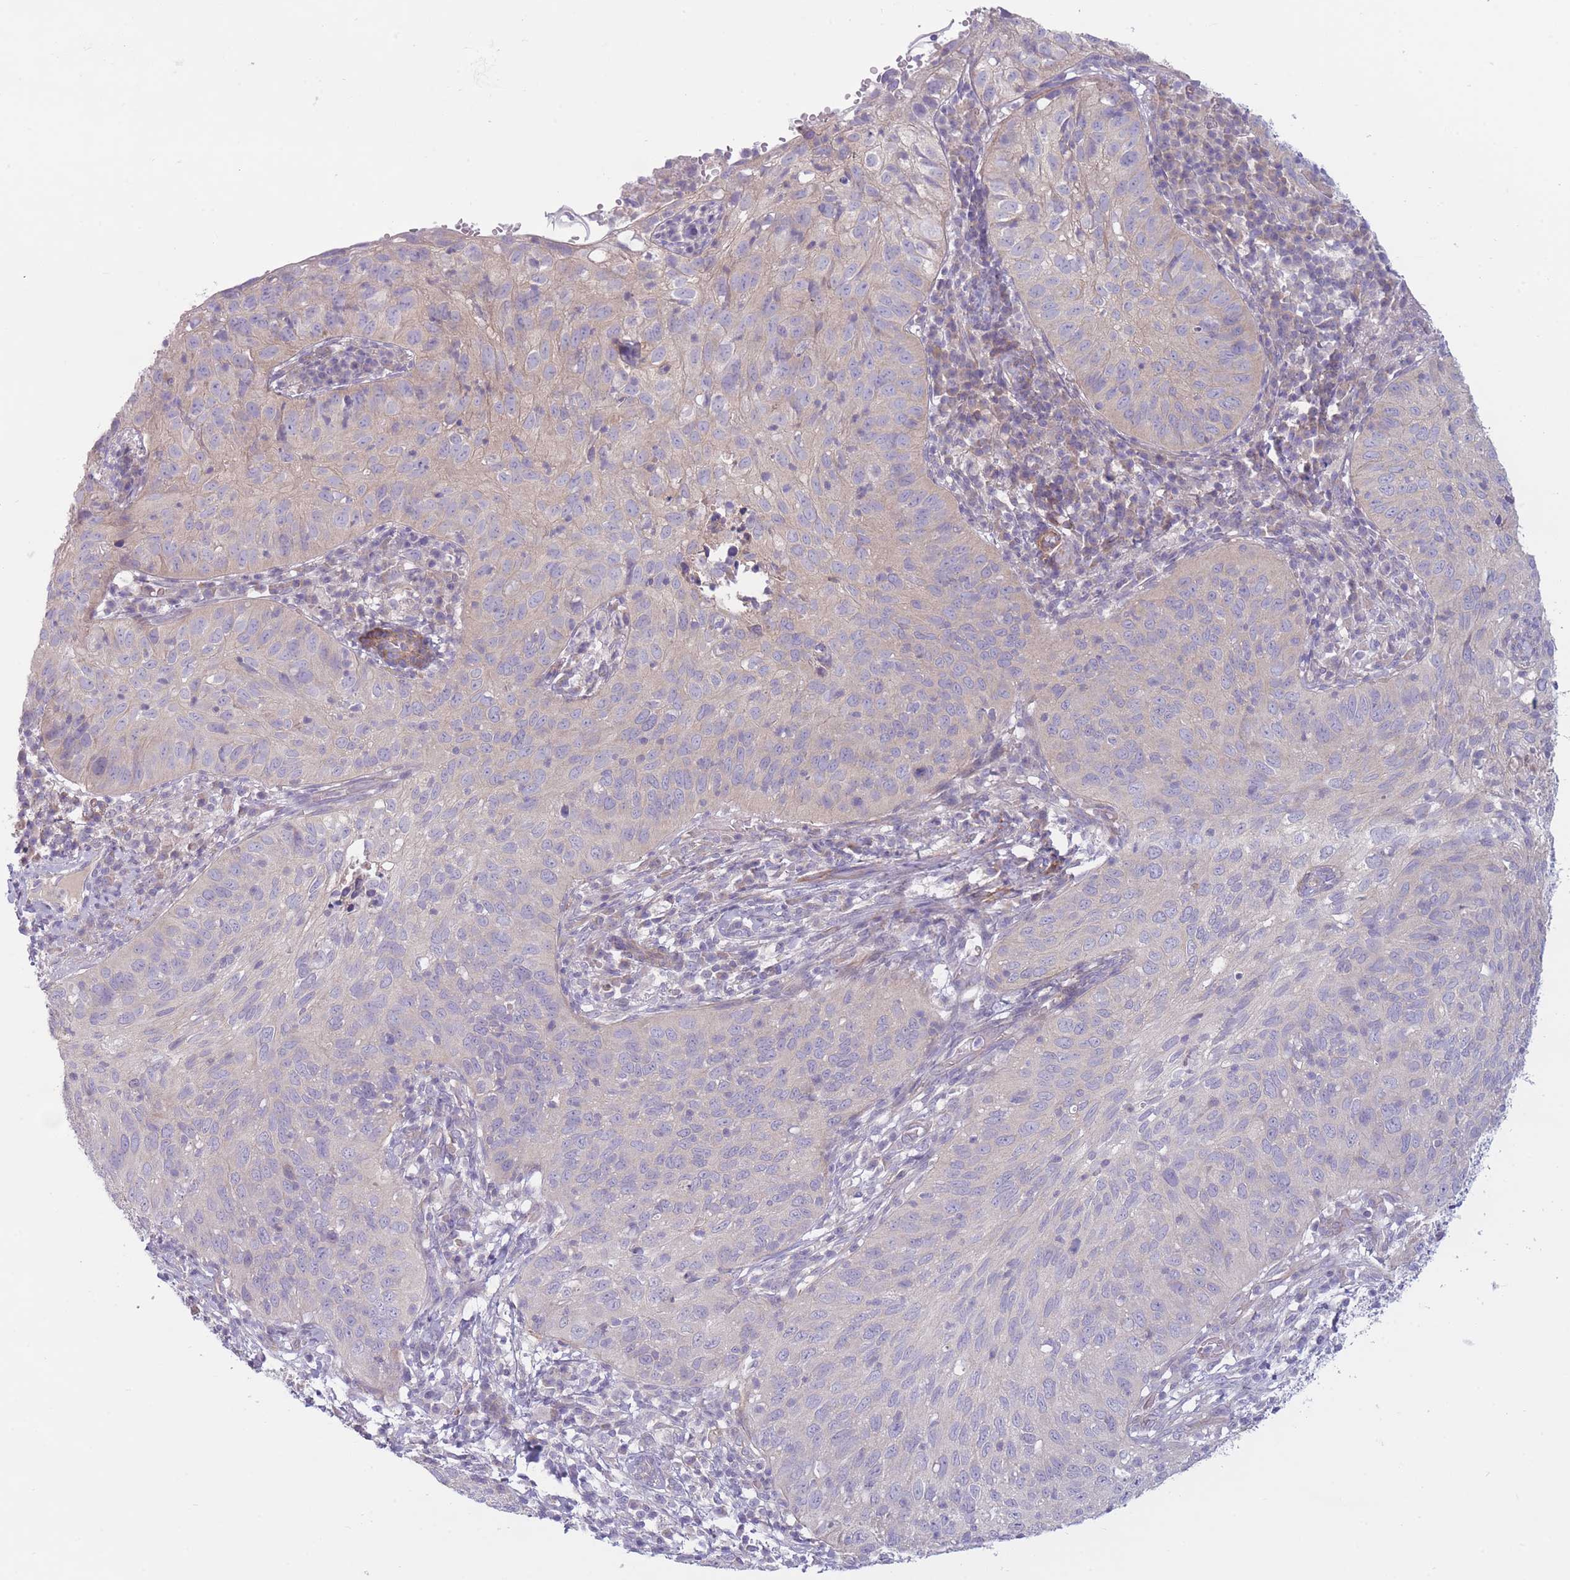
{"staining": {"intensity": "negative", "quantity": "none", "location": "none"}, "tissue": "cervical cancer", "cell_type": "Tumor cells", "image_type": "cancer", "snomed": [{"axis": "morphology", "description": "Squamous cell carcinoma, NOS"}, {"axis": "topography", "description": "Cervix"}], "caption": "Cervical squamous cell carcinoma was stained to show a protein in brown. There is no significant positivity in tumor cells. The staining is performed using DAB brown chromogen with nuclei counter-stained in using hematoxylin.", "gene": "PNPLA5", "patient": {"sex": "female", "age": 30}}